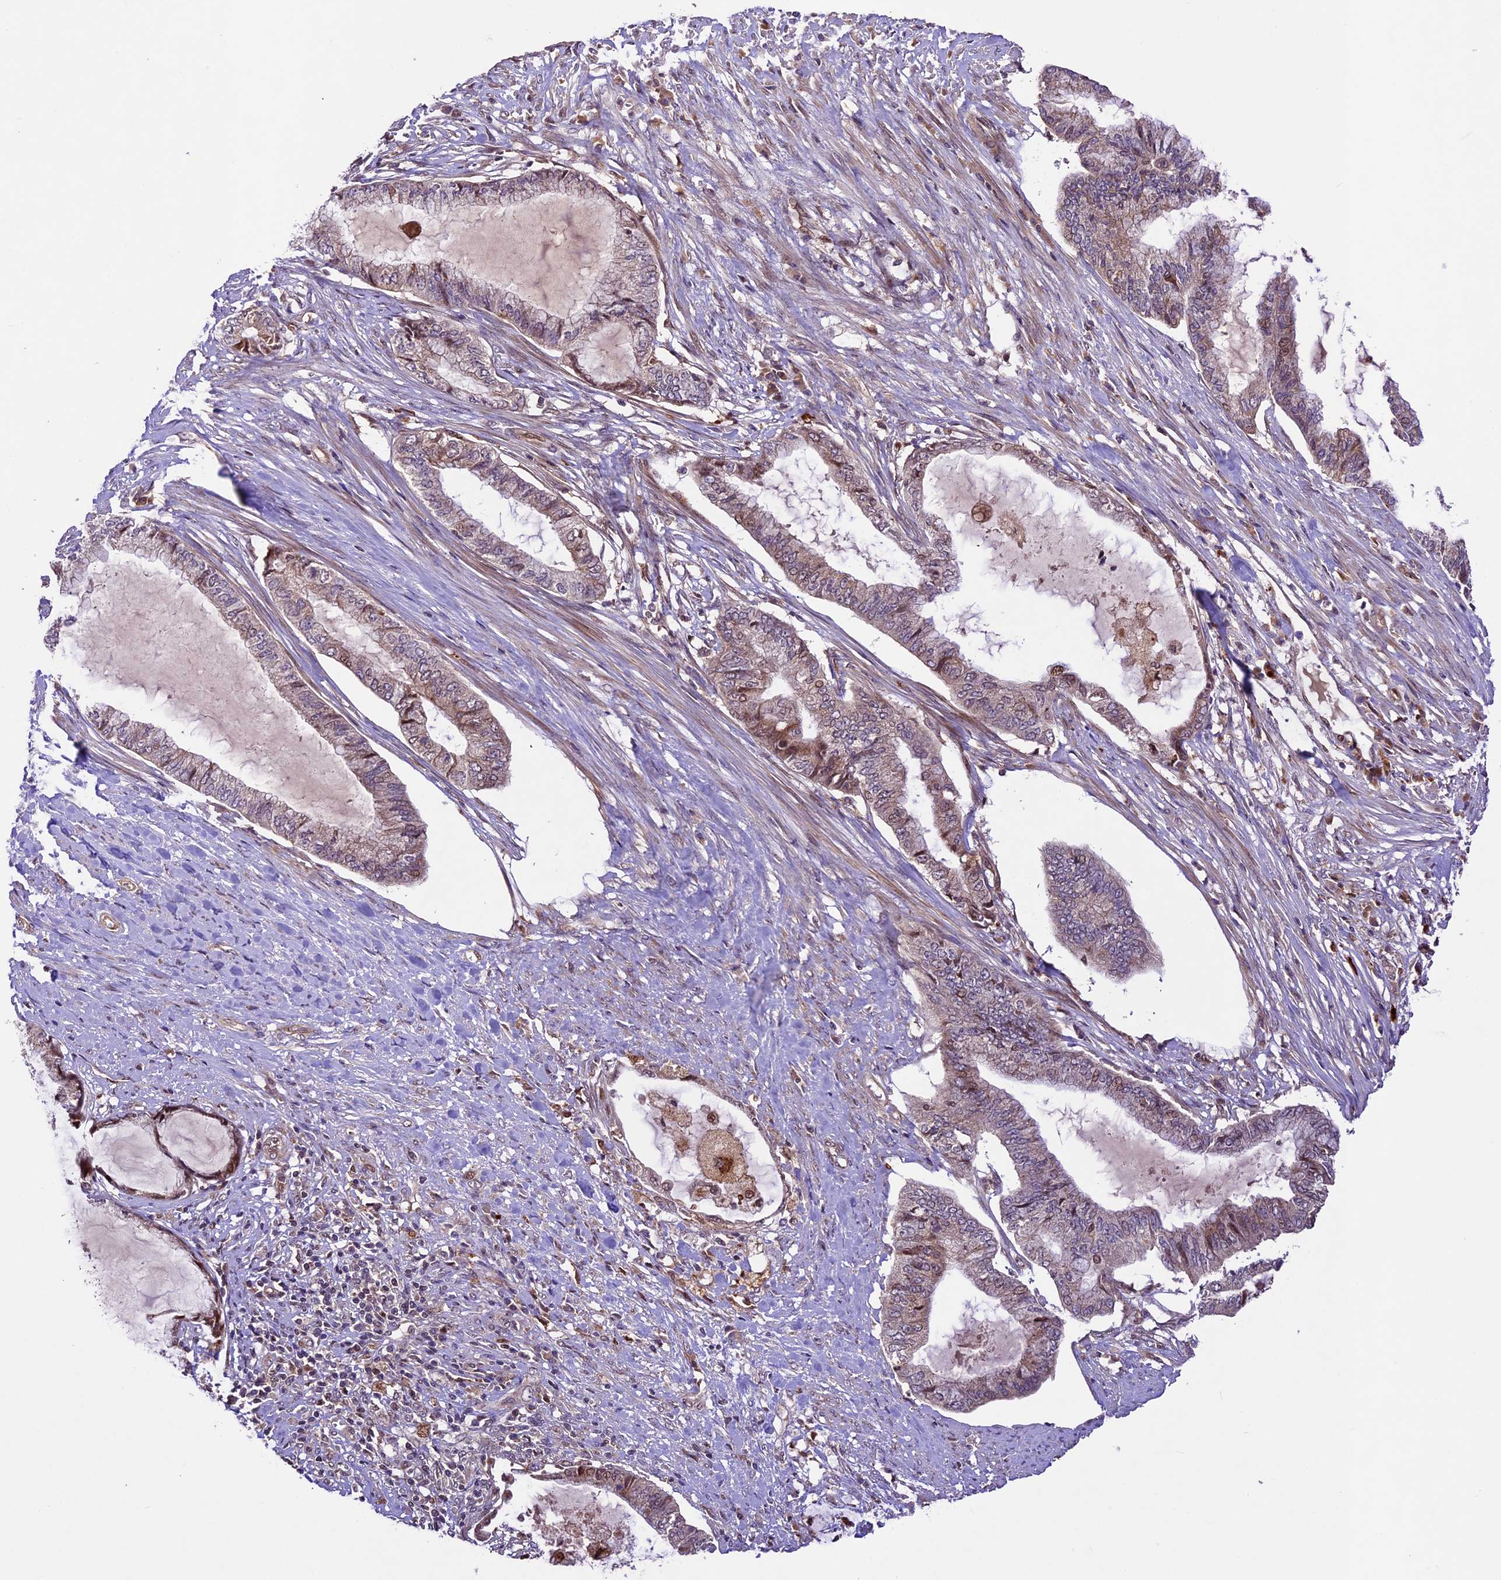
{"staining": {"intensity": "weak", "quantity": "25%-75%", "location": "cytoplasmic/membranous,nuclear"}, "tissue": "endometrial cancer", "cell_type": "Tumor cells", "image_type": "cancer", "snomed": [{"axis": "morphology", "description": "Adenocarcinoma, NOS"}, {"axis": "topography", "description": "Endometrium"}], "caption": "The histopathology image displays a brown stain indicating the presence of a protein in the cytoplasmic/membranous and nuclear of tumor cells in endometrial cancer.", "gene": "CCSER1", "patient": {"sex": "female", "age": 86}}